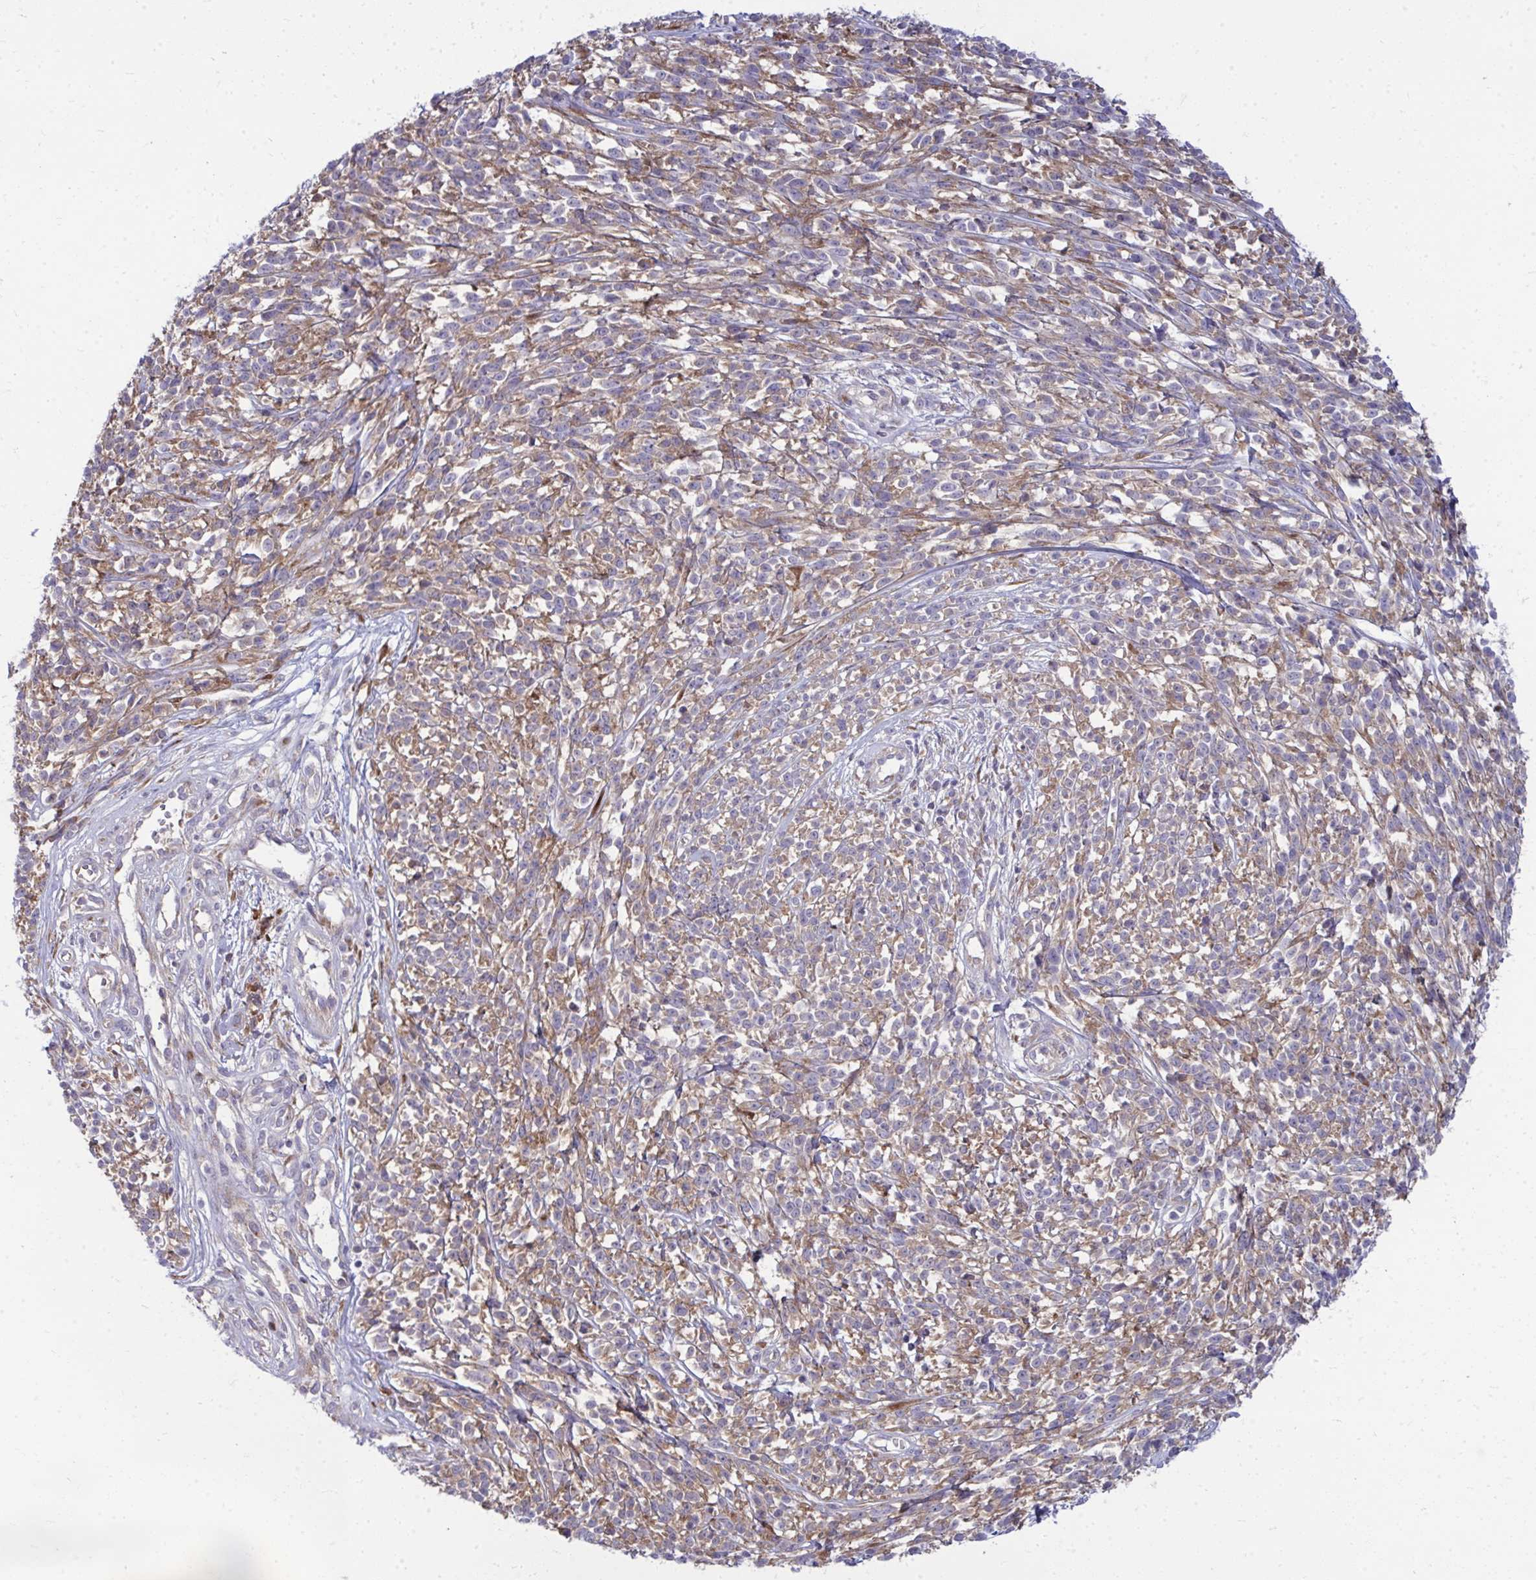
{"staining": {"intensity": "negative", "quantity": "none", "location": "none"}, "tissue": "melanoma", "cell_type": "Tumor cells", "image_type": "cancer", "snomed": [{"axis": "morphology", "description": "Malignant melanoma, NOS"}, {"axis": "topography", "description": "Skin"}, {"axis": "topography", "description": "Skin of trunk"}], "caption": "This is an immunohistochemistry micrograph of melanoma. There is no expression in tumor cells.", "gene": "GFPT2", "patient": {"sex": "male", "age": 74}}